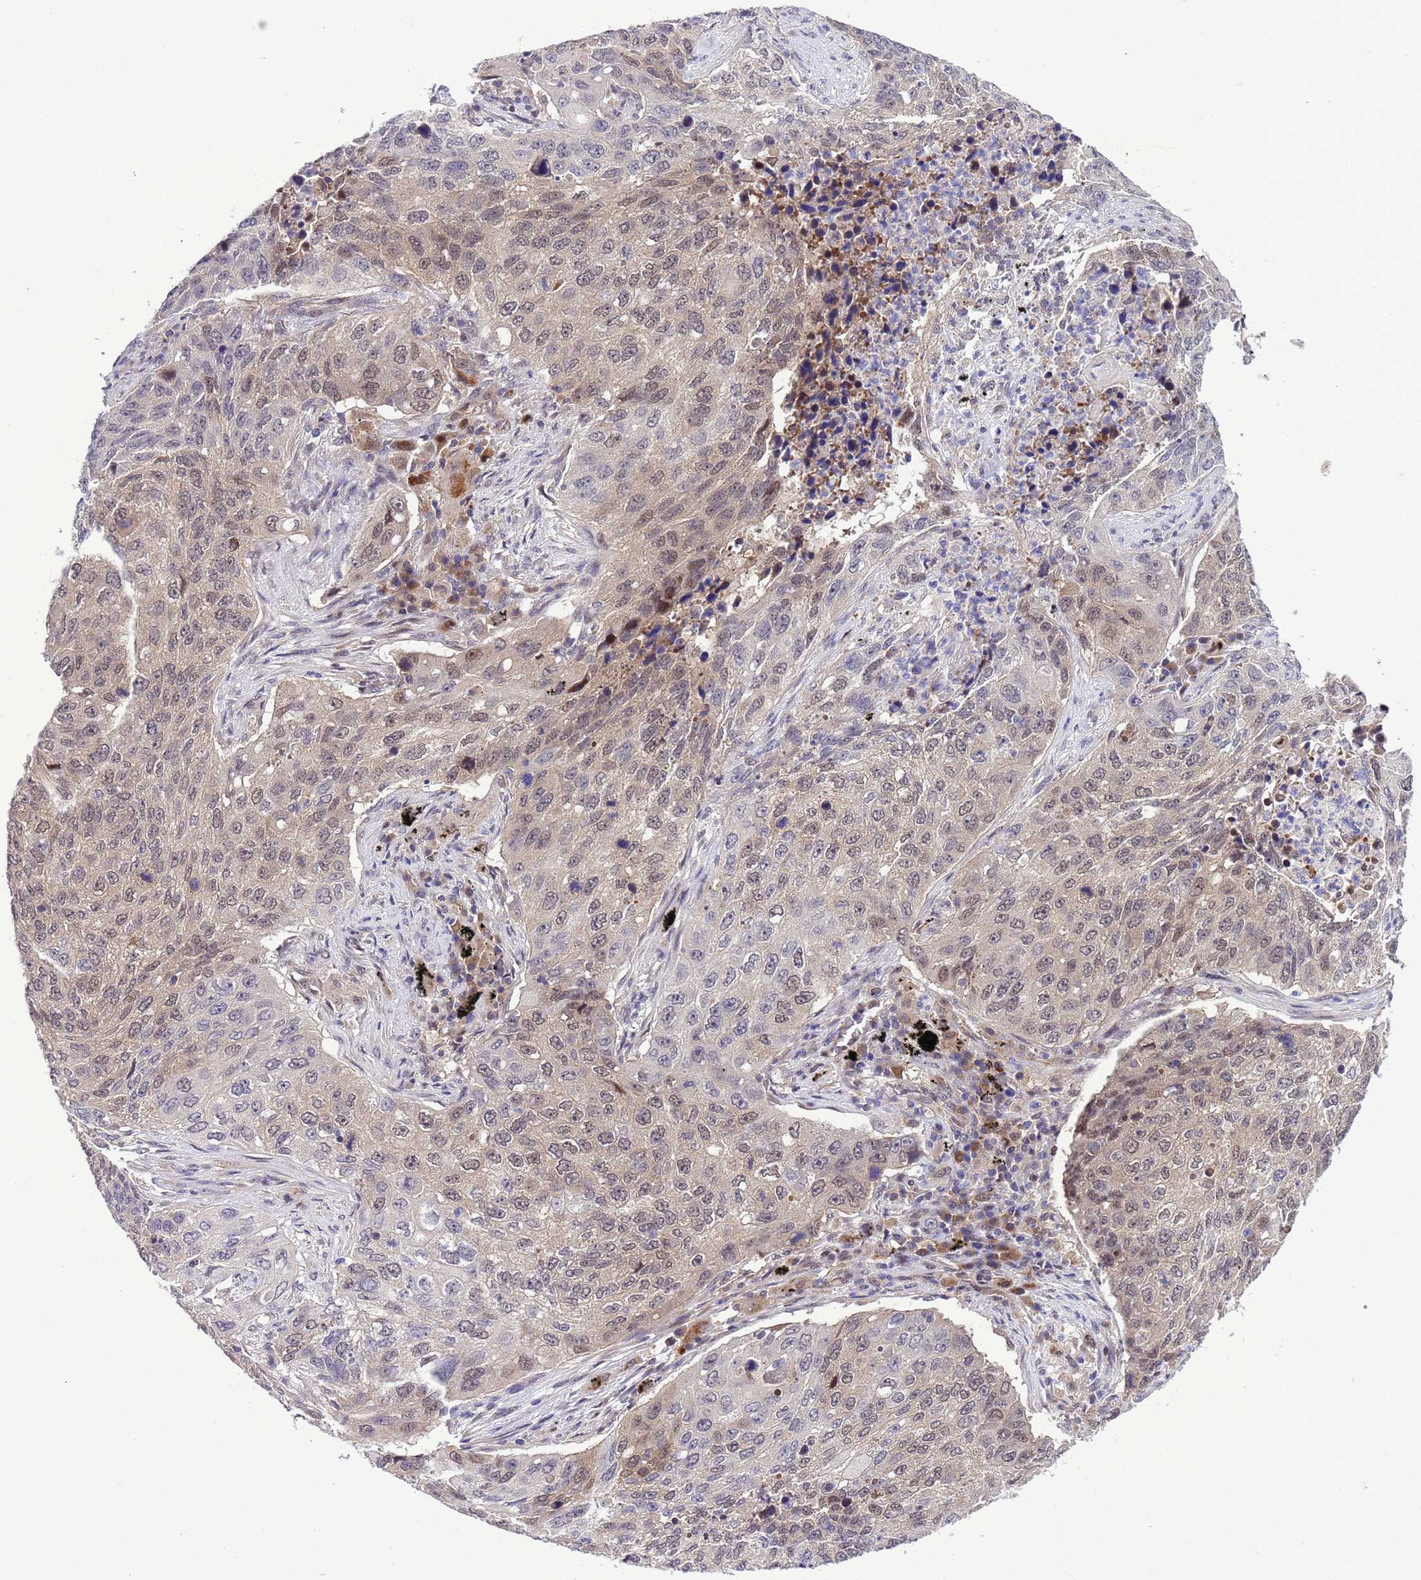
{"staining": {"intensity": "weak", "quantity": "25%-75%", "location": "nuclear"}, "tissue": "lung cancer", "cell_type": "Tumor cells", "image_type": "cancer", "snomed": [{"axis": "morphology", "description": "Squamous cell carcinoma, NOS"}, {"axis": "topography", "description": "Lung"}], "caption": "Immunohistochemical staining of human squamous cell carcinoma (lung) exhibits low levels of weak nuclear protein positivity in approximately 25%-75% of tumor cells.", "gene": "RASD1", "patient": {"sex": "female", "age": 63}}